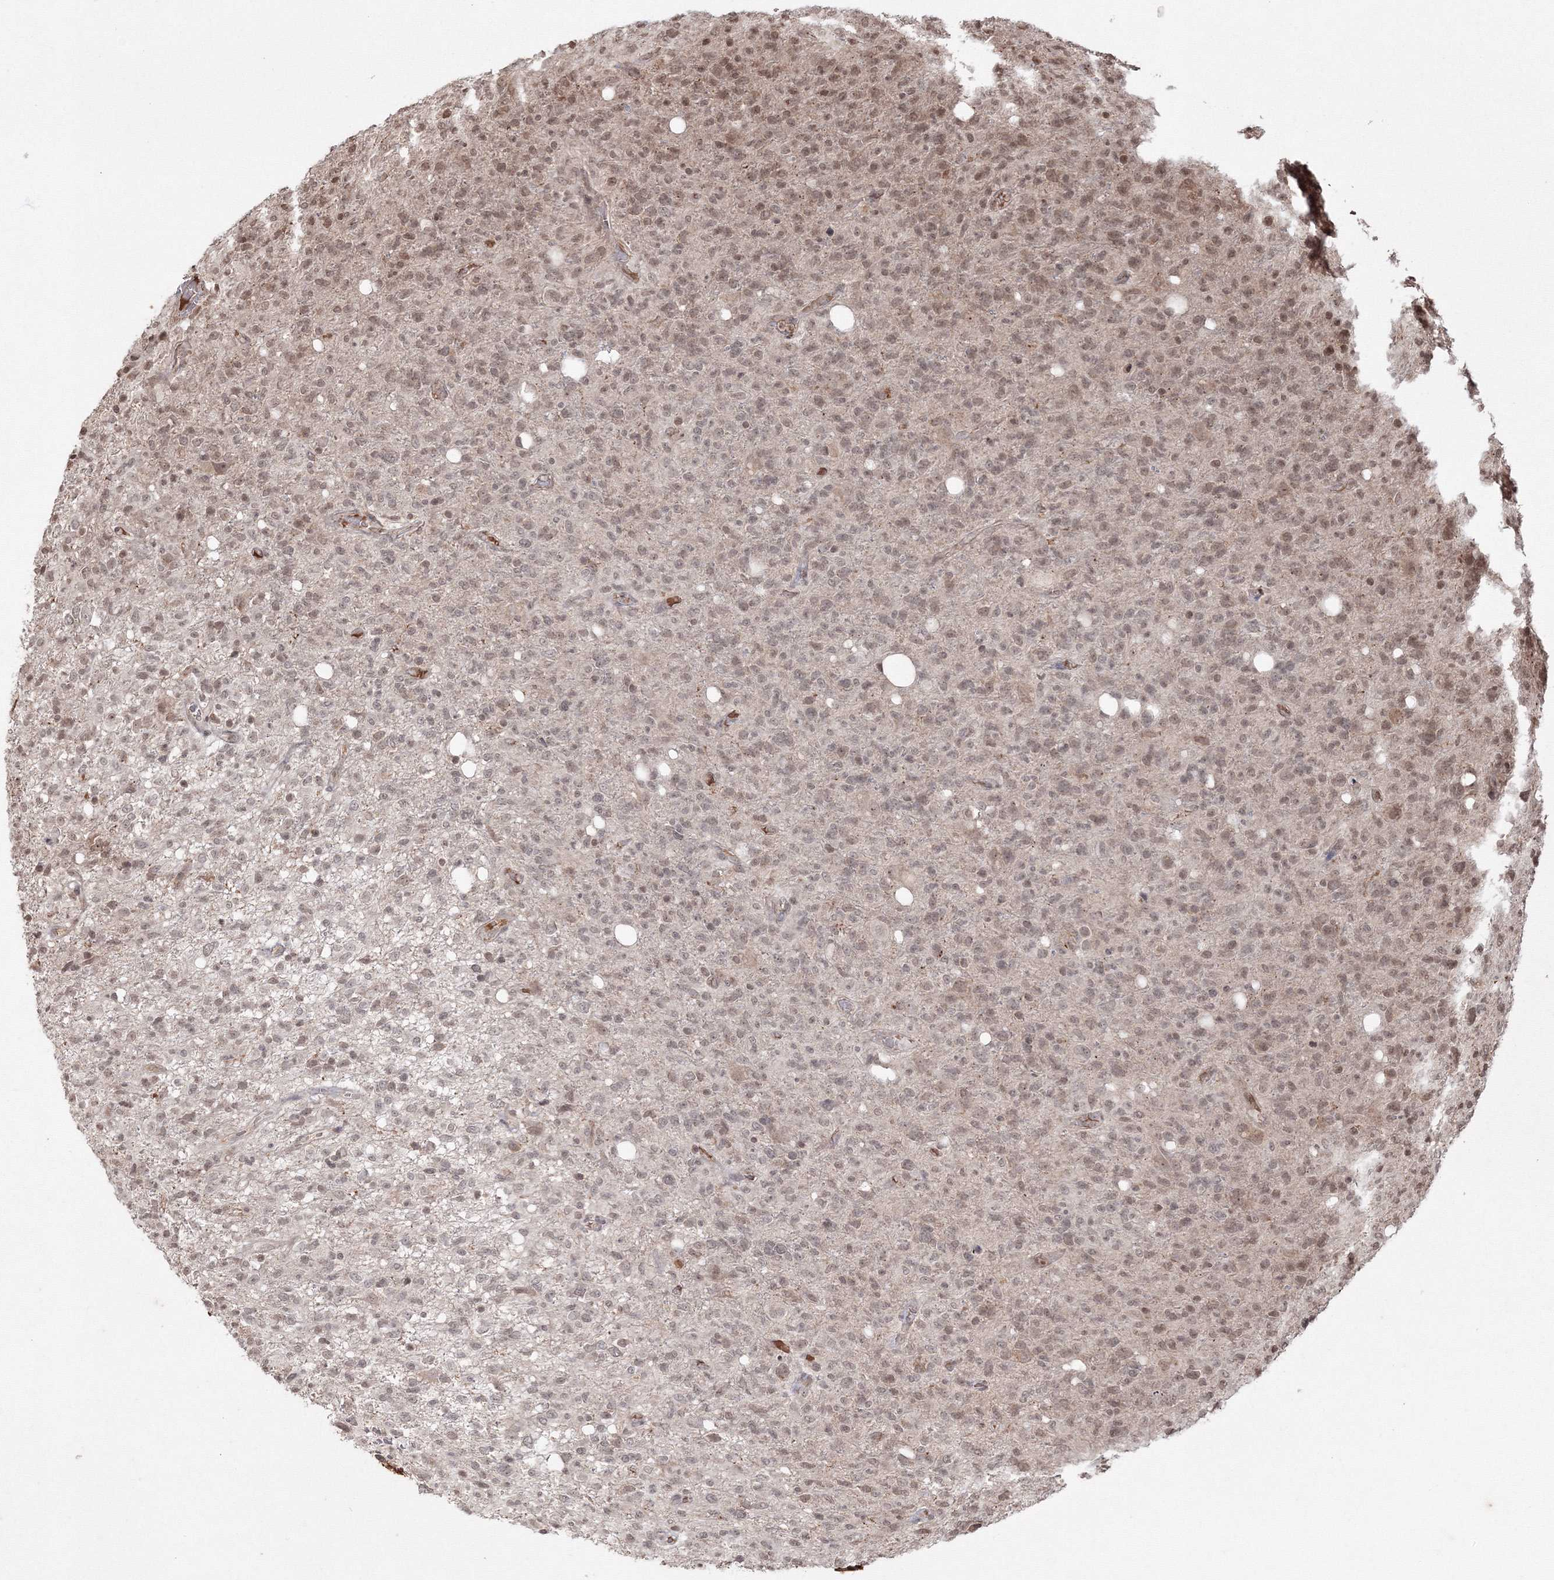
{"staining": {"intensity": "moderate", "quantity": "<25%", "location": "nuclear"}, "tissue": "glioma", "cell_type": "Tumor cells", "image_type": "cancer", "snomed": [{"axis": "morphology", "description": "Glioma, malignant, High grade"}, {"axis": "topography", "description": "Brain"}], "caption": "The image shows staining of glioma, revealing moderate nuclear protein staining (brown color) within tumor cells.", "gene": "PEX13", "patient": {"sex": "female", "age": 57}}